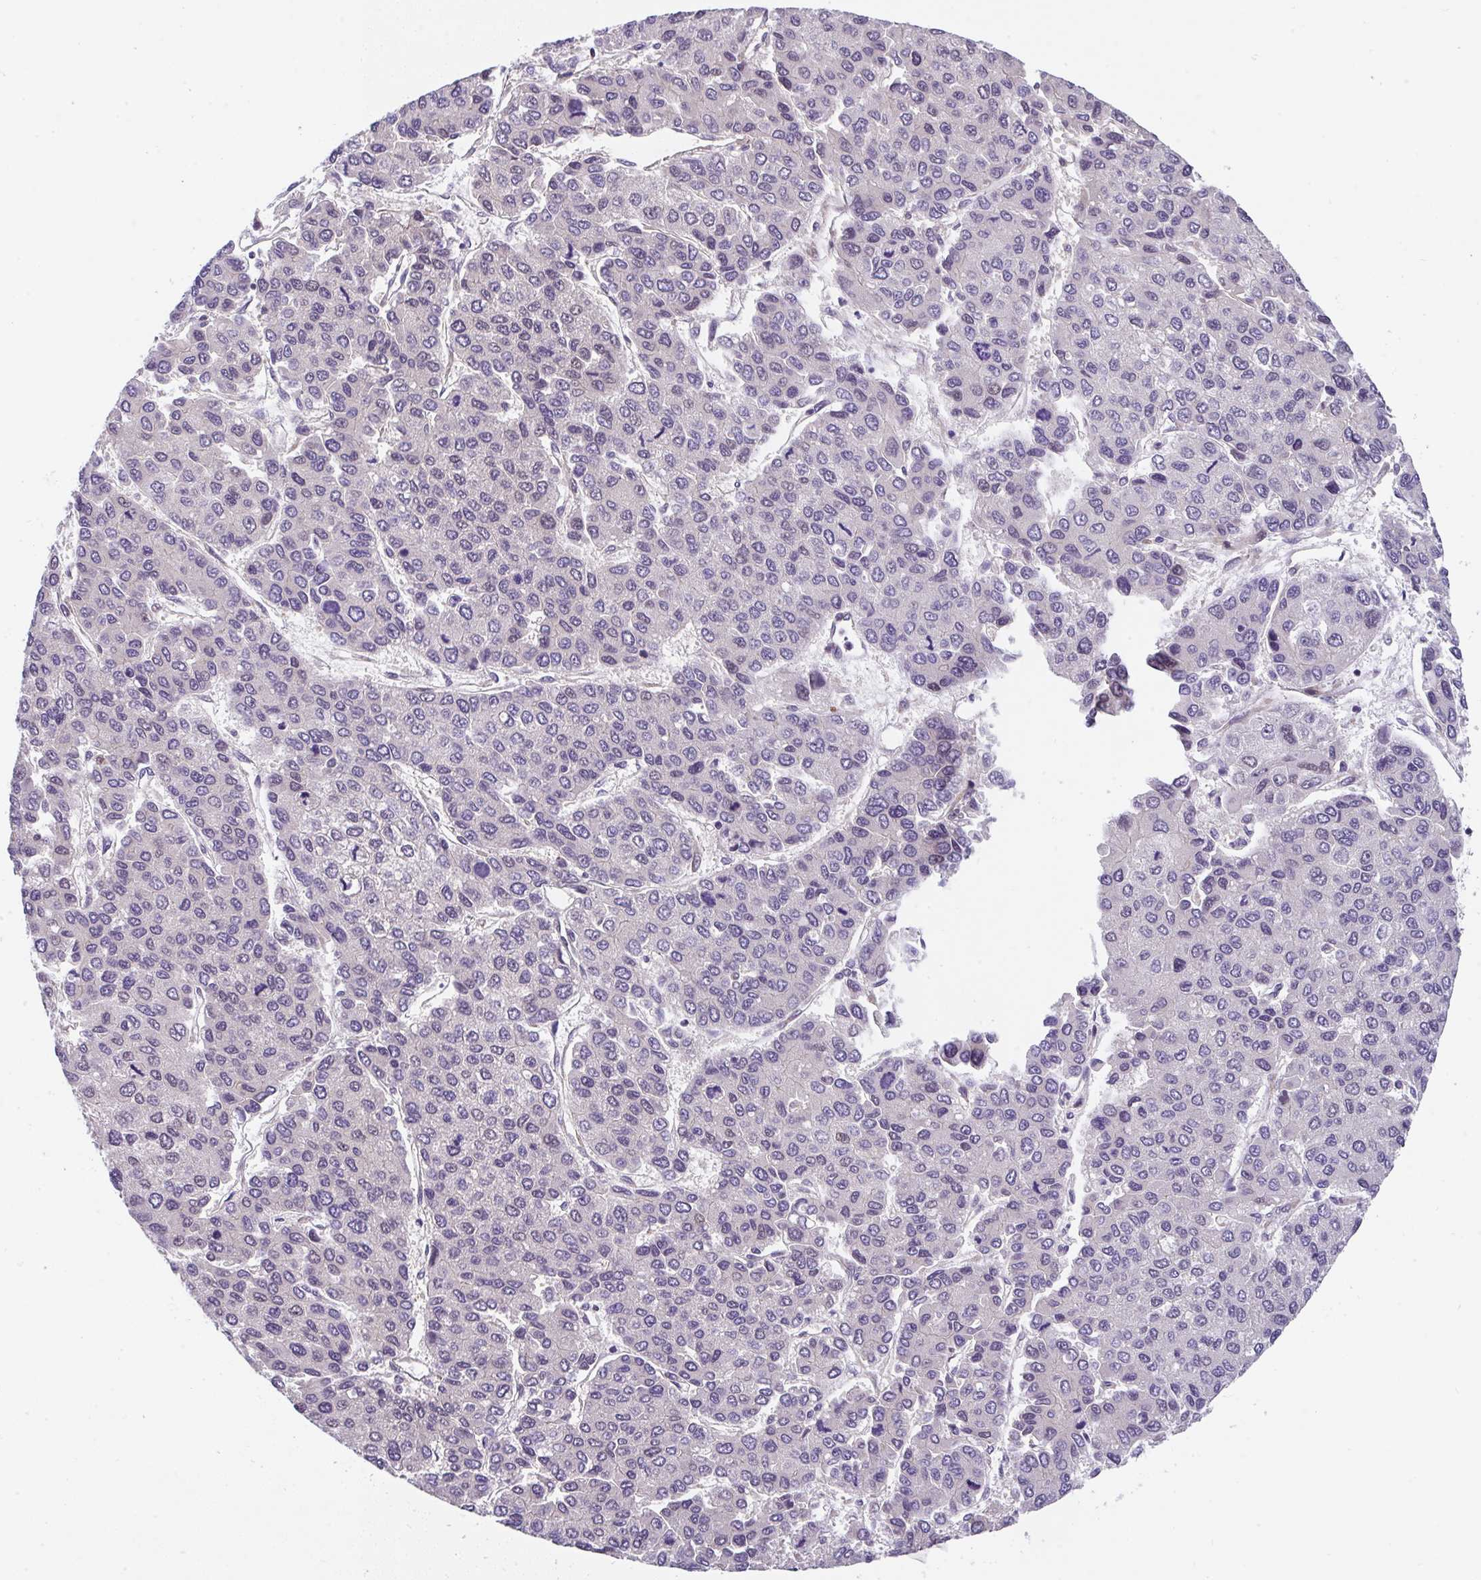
{"staining": {"intensity": "negative", "quantity": "none", "location": "none"}, "tissue": "liver cancer", "cell_type": "Tumor cells", "image_type": "cancer", "snomed": [{"axis": "morphology", "description": "Carcinoma, Hepatocellular, NOS"}, {"axis": "topography", "description": "Liver"}], "caption": "Liver hepatocellular carcinoma was stained to show a protein in brown. There is no significant positivity in tumor cells. The staining is performed using DAB brown chromogen with nuclei counter-stained in using hematoxylin.", "gene": "ZNF696", "patient": {"sex": "female", "age": 66}}